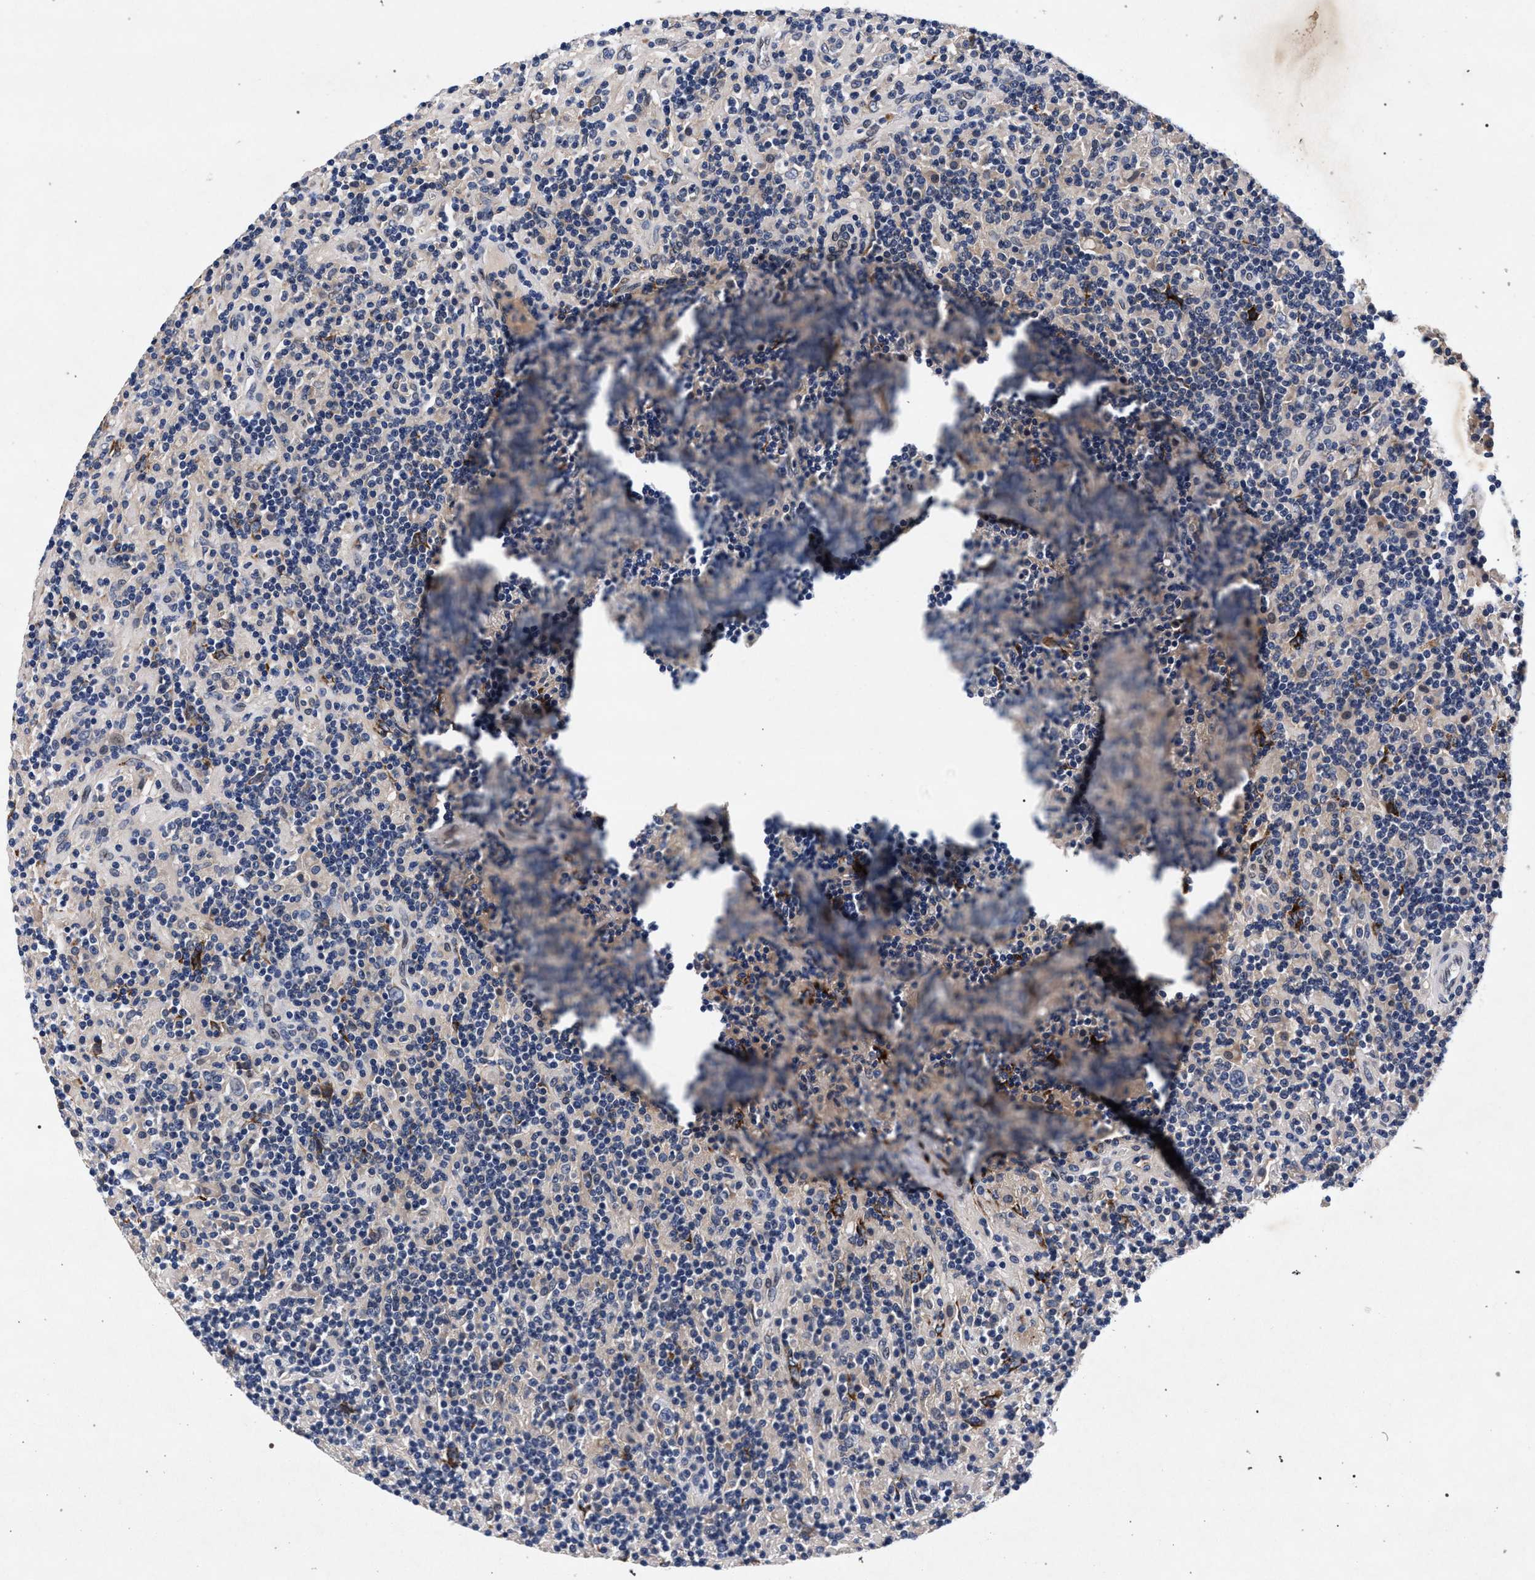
{"staining": {"intensity": "negative", "quantity": "none", "location": "none"}, "tissue": "lymphoma", "cell_type": "Tumor cells", "image_type": "cancer", "snomed": [{"axis": "morphology", "description": "Hodgkin's disease, NOS"}, {"axis": "topography", "description": "Lymph node"}], "caption": "A high-resolution photomicrograph shows immunohistochemistry staining of lymphoma, which reveals no significant positivity in tumor cells.", "gene": "NEK7", "patient": {"sex": "male", "age": 70}}